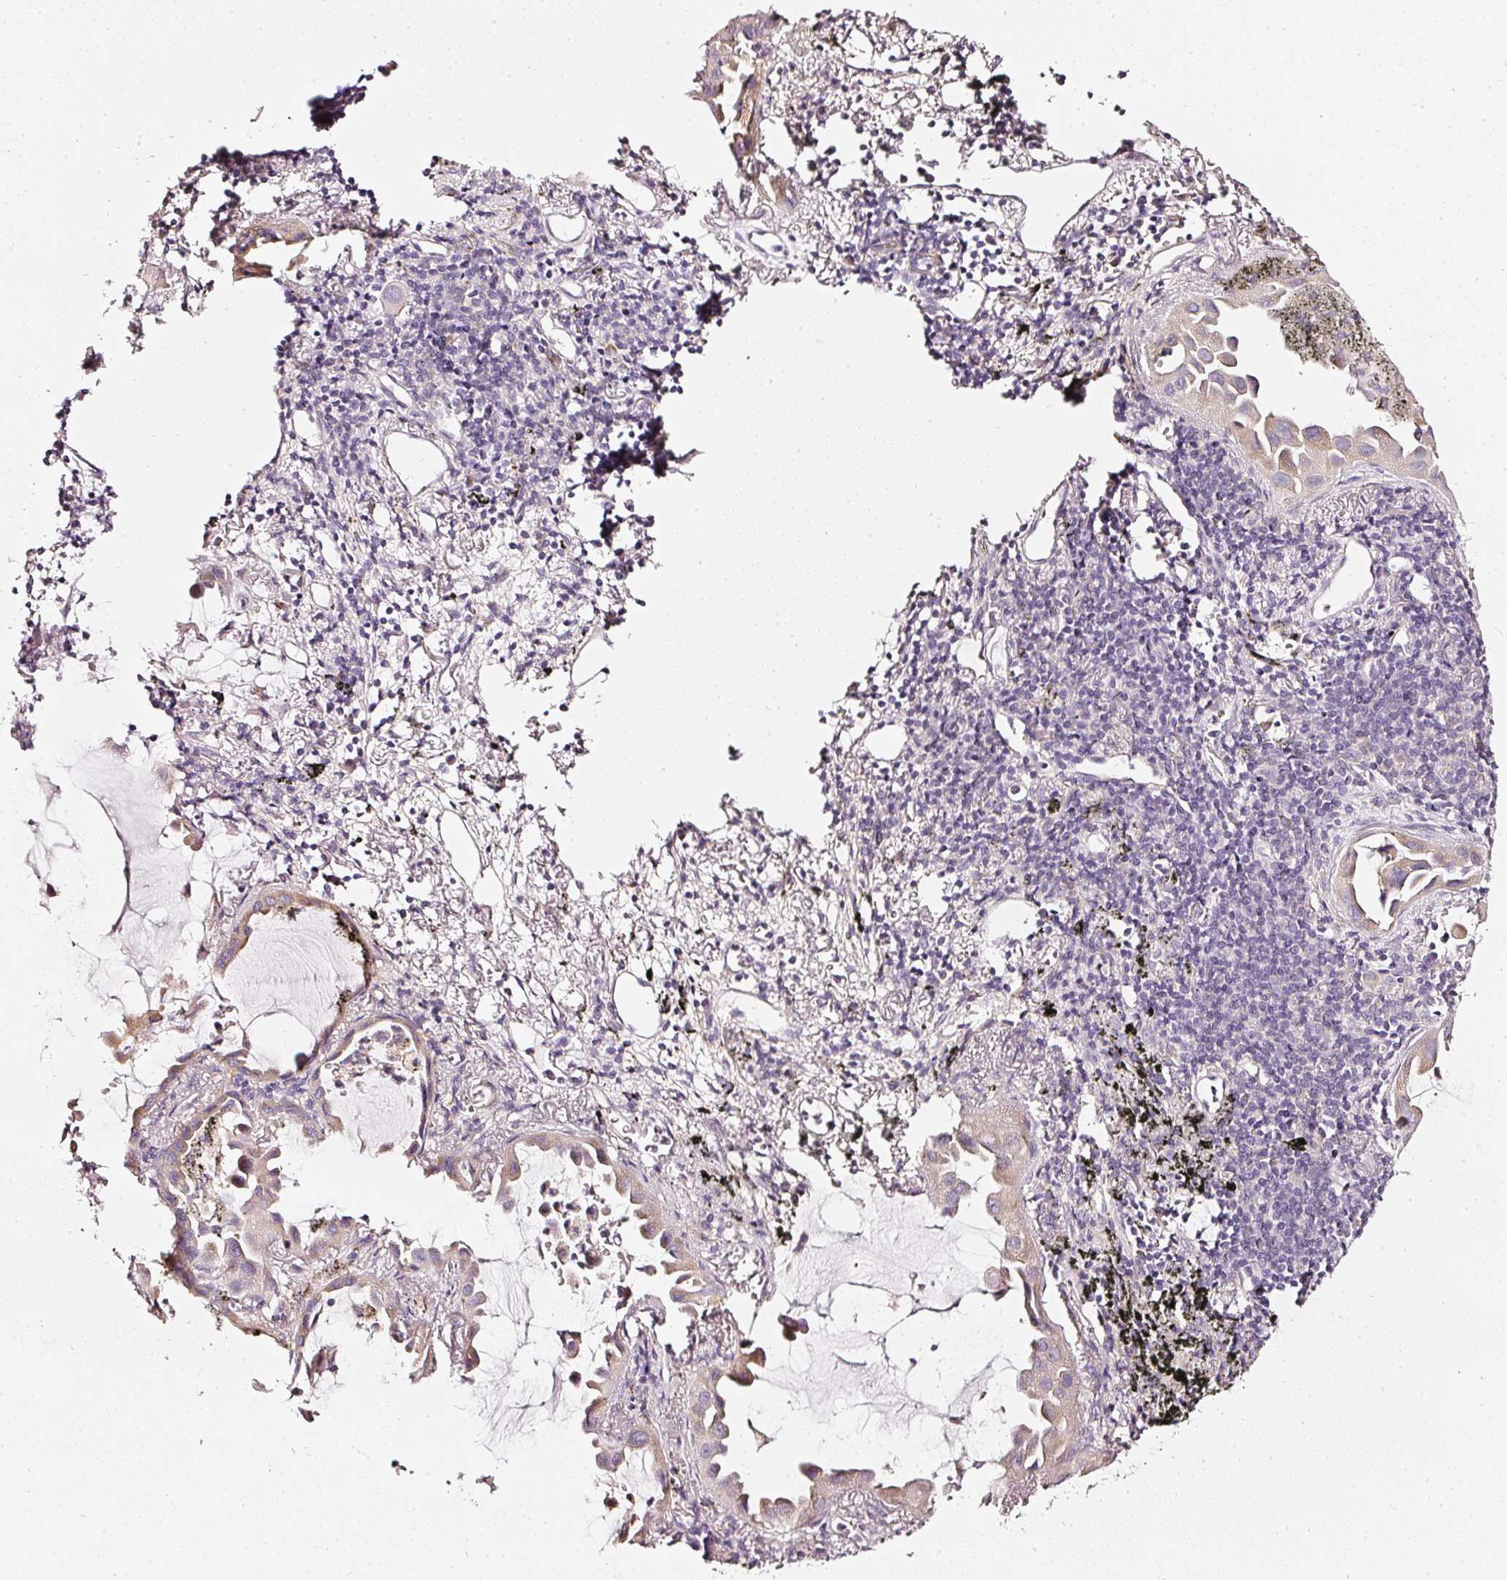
{"staining": {"intensity": "weak", "quantity": "25%-75%", "location": "cytoplasmic/membranous"}, "tissue": "lung cancer", "cell_type": "Tumor cells", "image_type": "cancer", "snomed": [{"axis": "morphology", "description": "Adenocarcinoma, NOS"}, {"axis": "topography", "description": "Lung"}], "caption": "Protein expression by immunohistochemistry (IHC) exhibits weak cytoplasmic/membranous expression in approximately 25%-75% of tumor cells in lung cancer (adenocarcinoma). (IHC, brightfield microscopy, high magnification).", "gene": "CNP", "patient": {"sex": "male", "age": 68}}